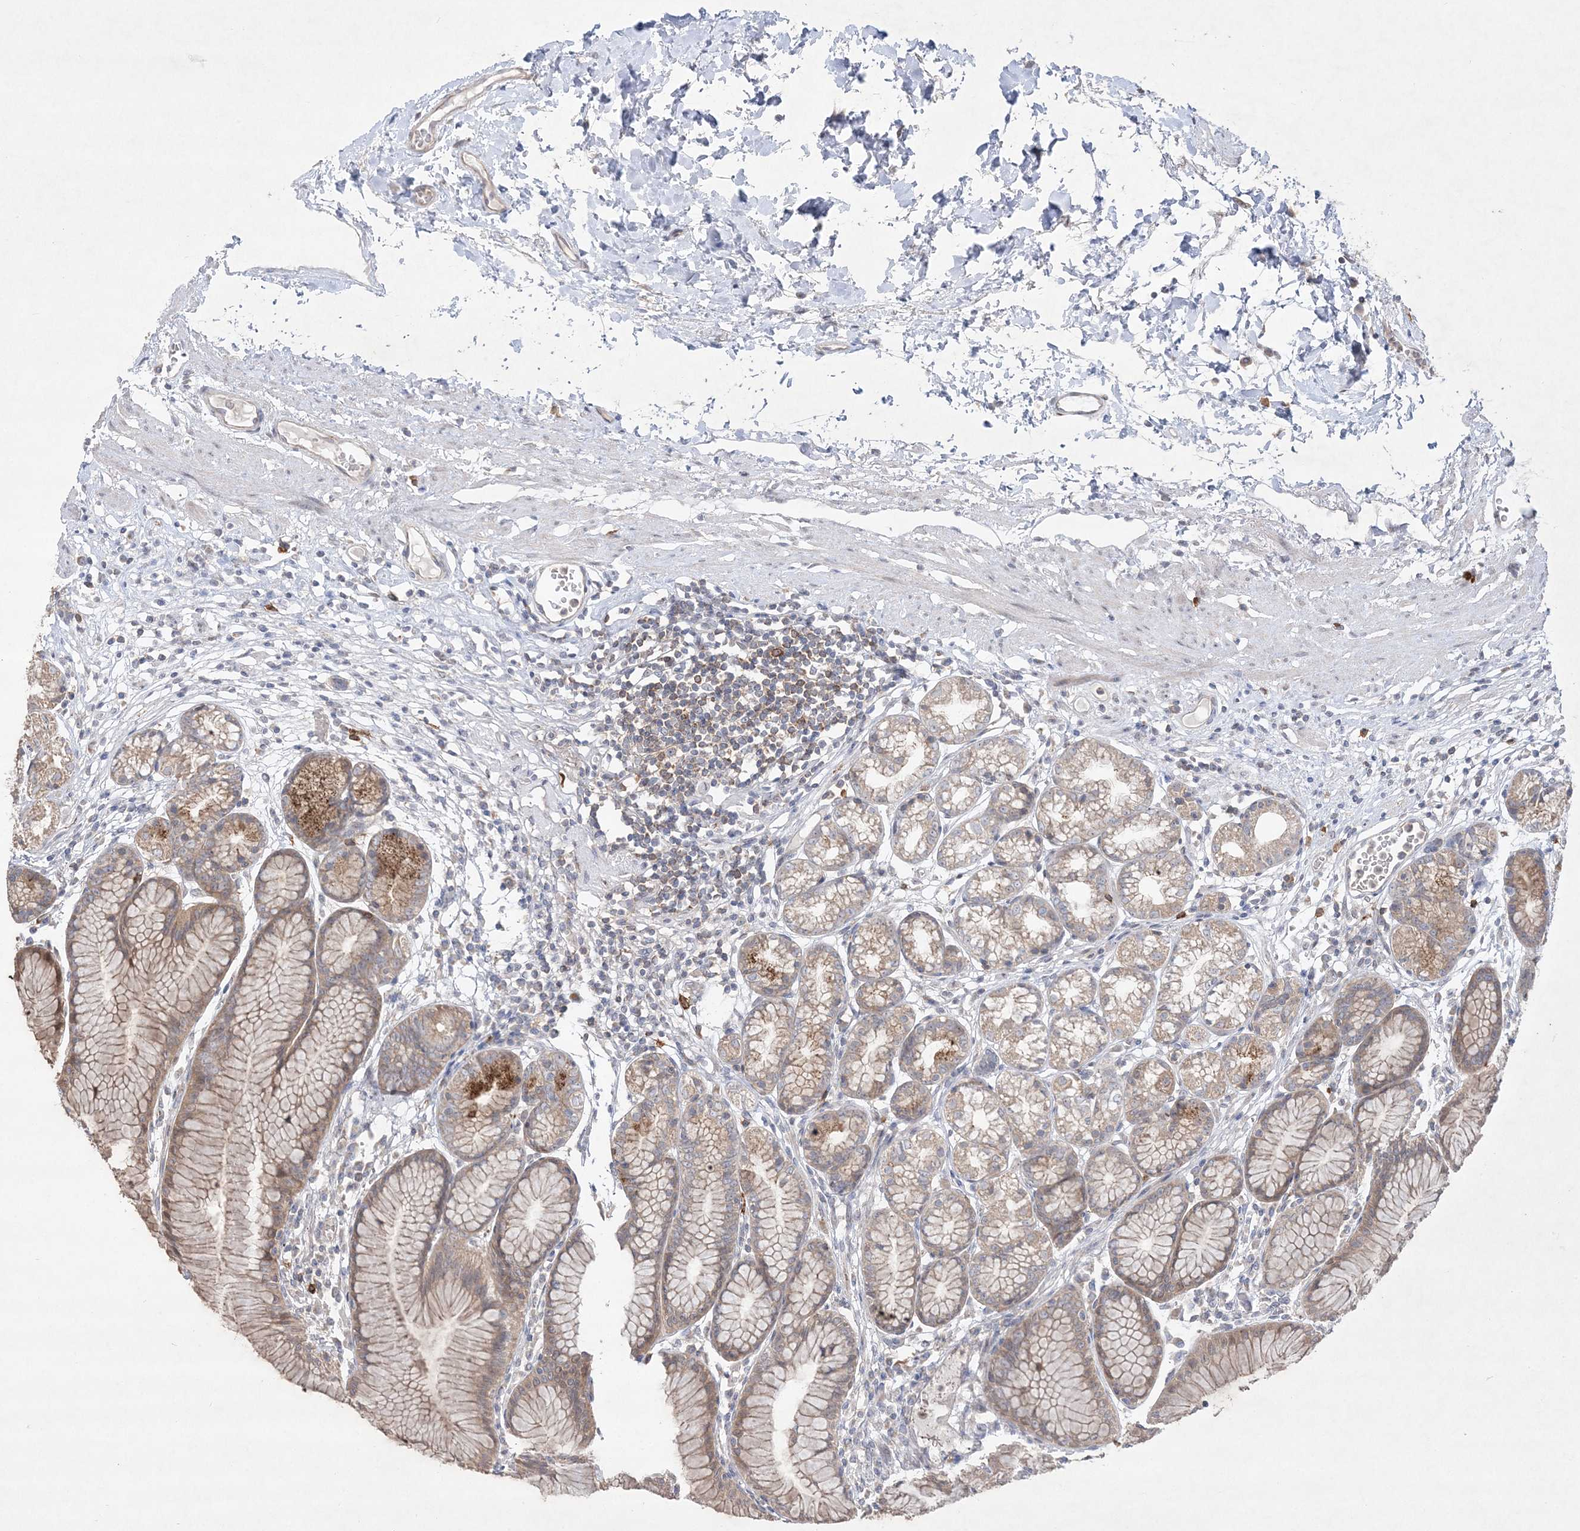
{"staining": {"intensity": "moderate", "quantity": "<25%", "location": "cytoplasmic/membranous"}, "tissue": "stomach", "cell_type": "Glandular cells", "image_type": "normal", "snomed": [{"axis": "morphology", "description": "Normal tissue, NOS"}, {"axis": "topography", "description": "Stomach"}], "caption": "Stomach stained for a protein (brown) displays moderate cytoplasmic/membranous positive expression in about <25% of glandular cells.", "gene": "CLNK", "patient": {"sex": "female", "age": 57}}